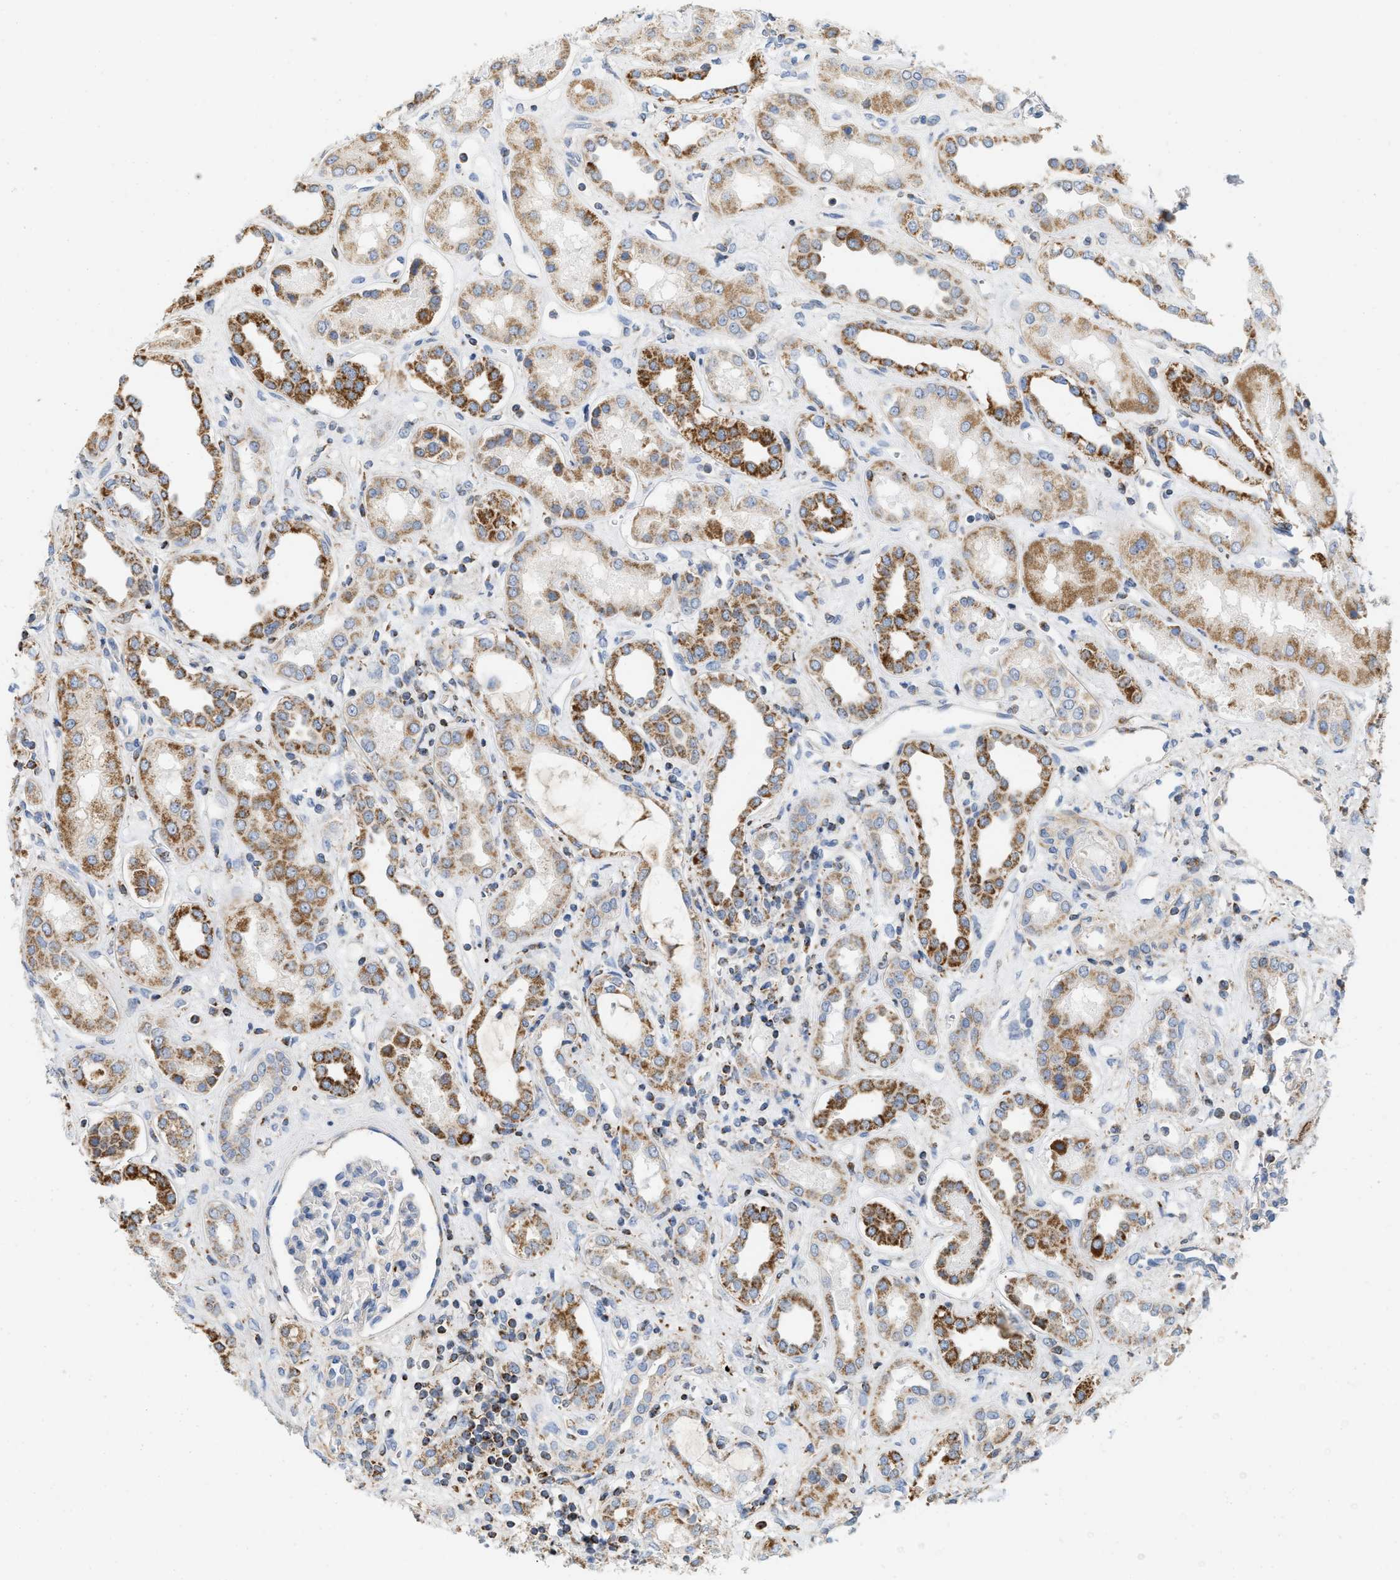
{"staining": {"intensity": "negative", "quantity": "none", "location": "none"}, "tissue": "kidney", "cell_type": "Cells in glomeruli", "image_type": "normal", "snomed": [{"axis": "morphology", "description": "Normal tissue, NOS"}, {"axis": "topography", "description": "Kidney"}], "caption": "IHC of benign human kidney shows no staining in cells in glomeruli. (Stains: DAB IHC with hematoxylin counter stain, Microscopy: brightfield microscopy at high magnification).", "gene": "GRB10", "patient": {"sex": "male", "age": 59}}